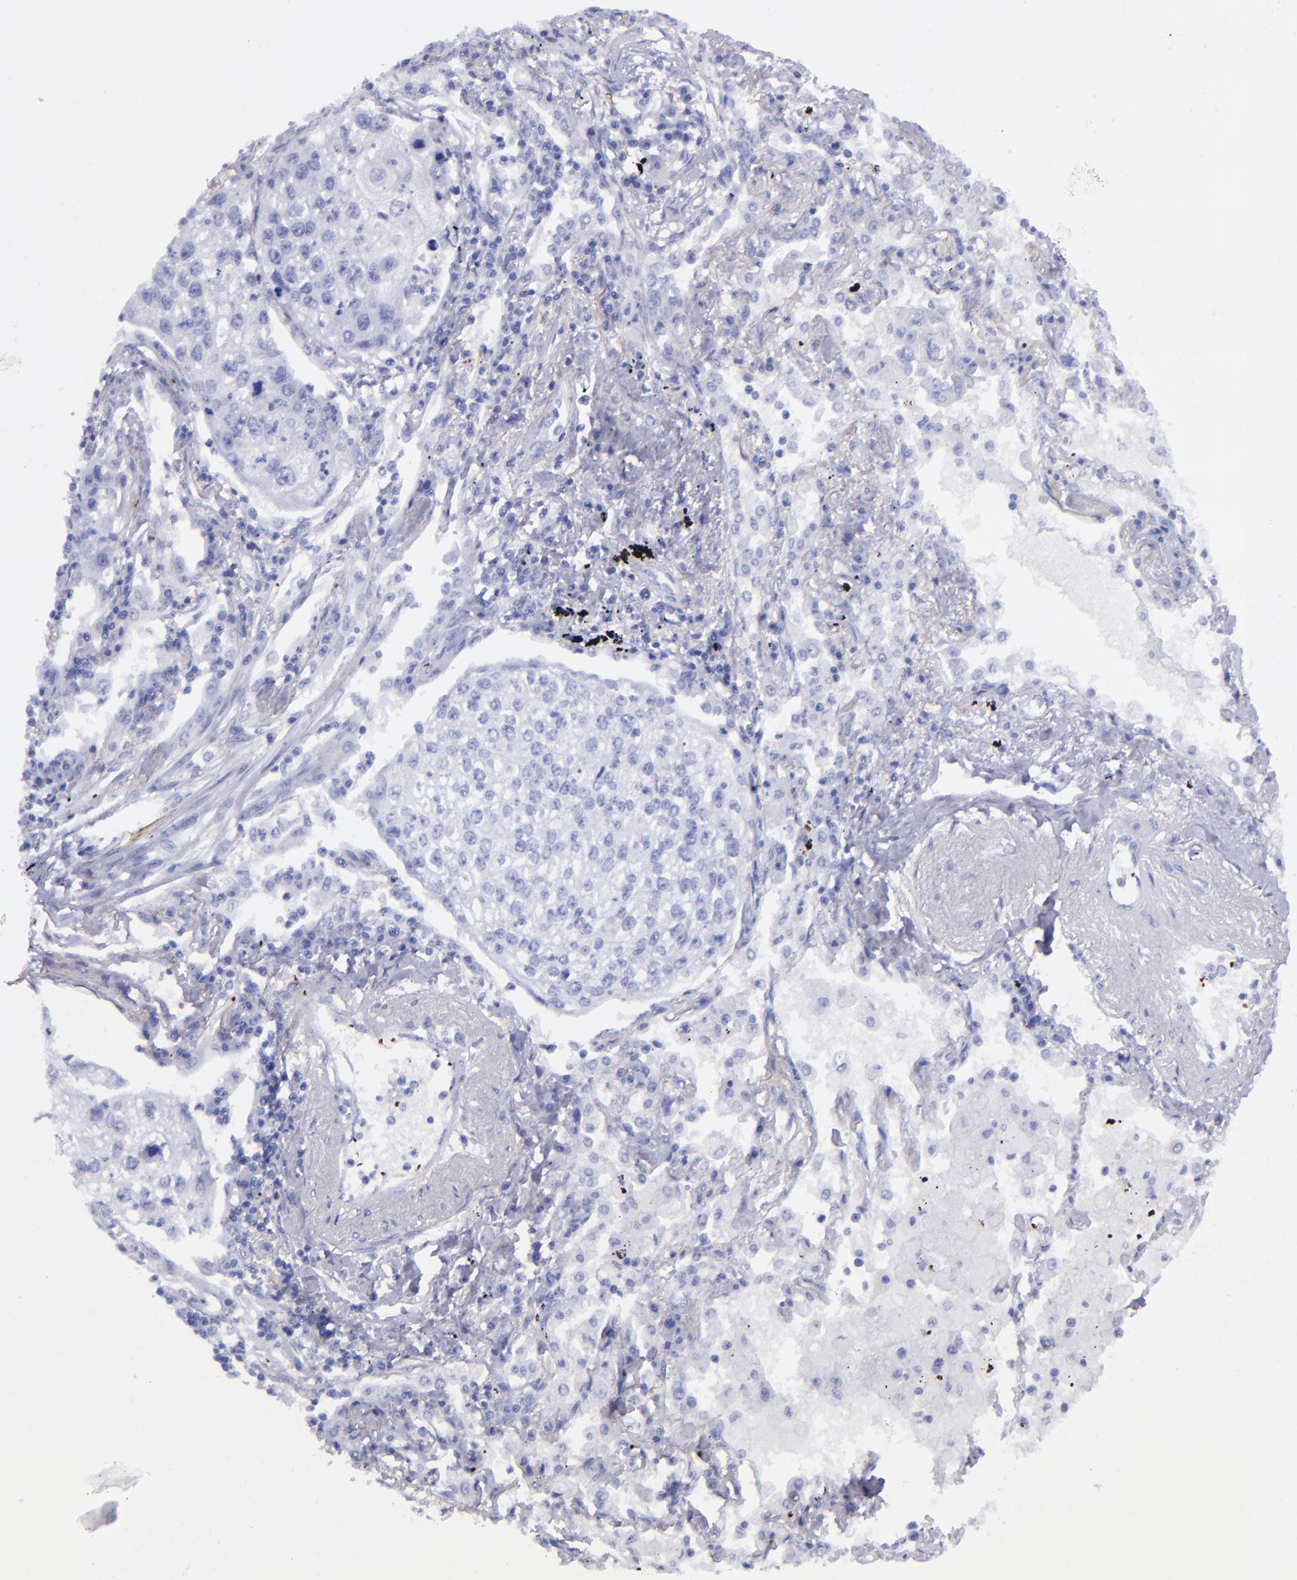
{"staining": {"intensity": "negative", "quantity": "none", "location": "none"}, "tissue": "lung cancer", "cell_type": "Tumor cells", "image_type": "cancer", "snomed": [{"axis": "morphology", "description": "Squamous cell carcinoma, NOS"}, {"axis": "topography", "description": "Lung"}], "caption": "Human lung cancer (squamous cell carcinoma) stained for a protein using immunohistochemistry (IHC) reveals no expression in tumor cells.", "gene": "EFCAB13", "patient": {"sex": "male", "age": 75}}